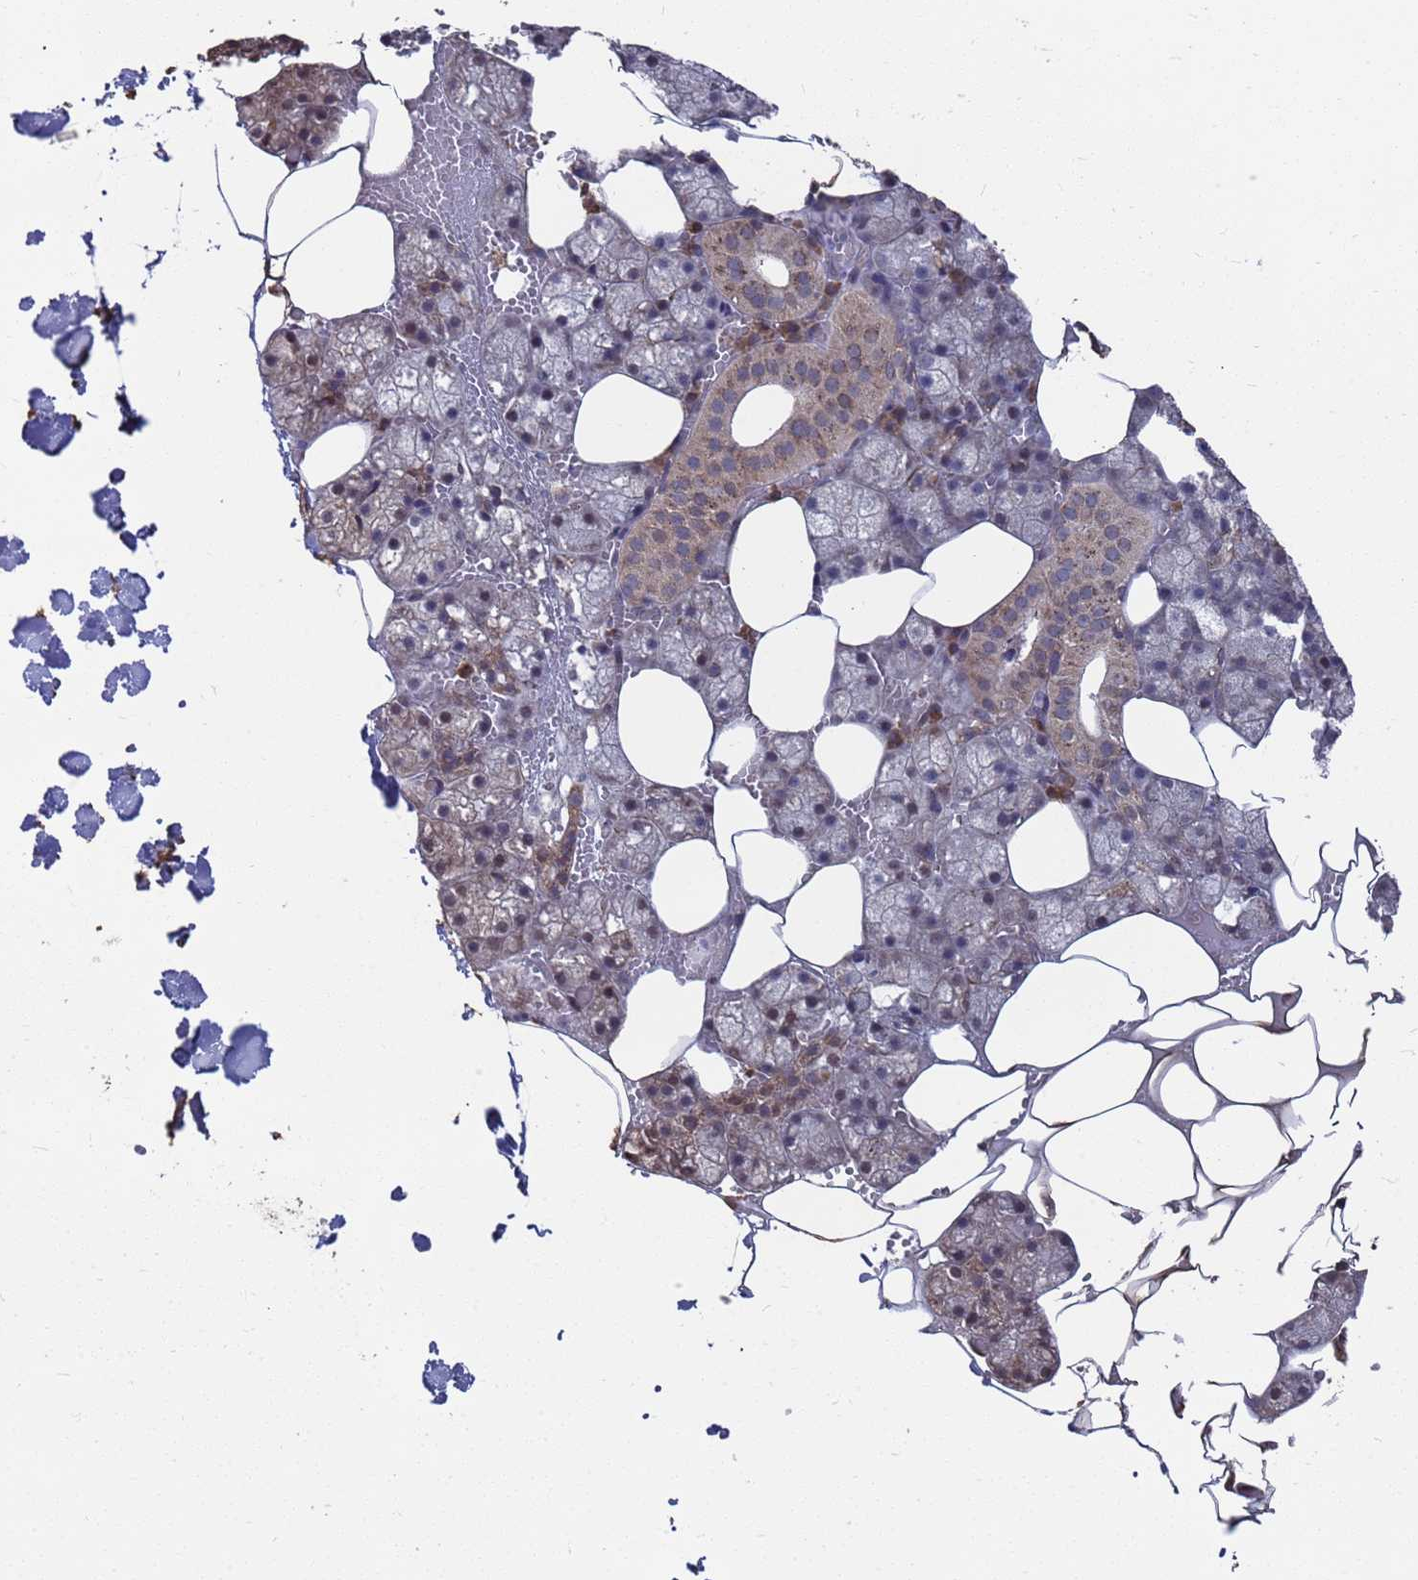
{"staining": {"intensity": "moderate", "quantity": "<25%", "location": "cytoplasmic/membranous"}, "tissue": "salivary gland", "cell_type": "Glandular cells", "image_type": "normal", "snomed": [{"axis": "morphology", "description": "Normal tissue, NOS"}, {"axis": "topography", "description": "Salivary gland"}], "caption": "This is an image of IHC staining of normal salivary gland, which shows moderate staining in the cytoplasmic/membranous of glandular cells.", "gene": "CFAP119", "patient": {"sex": "male", "age": 62}}